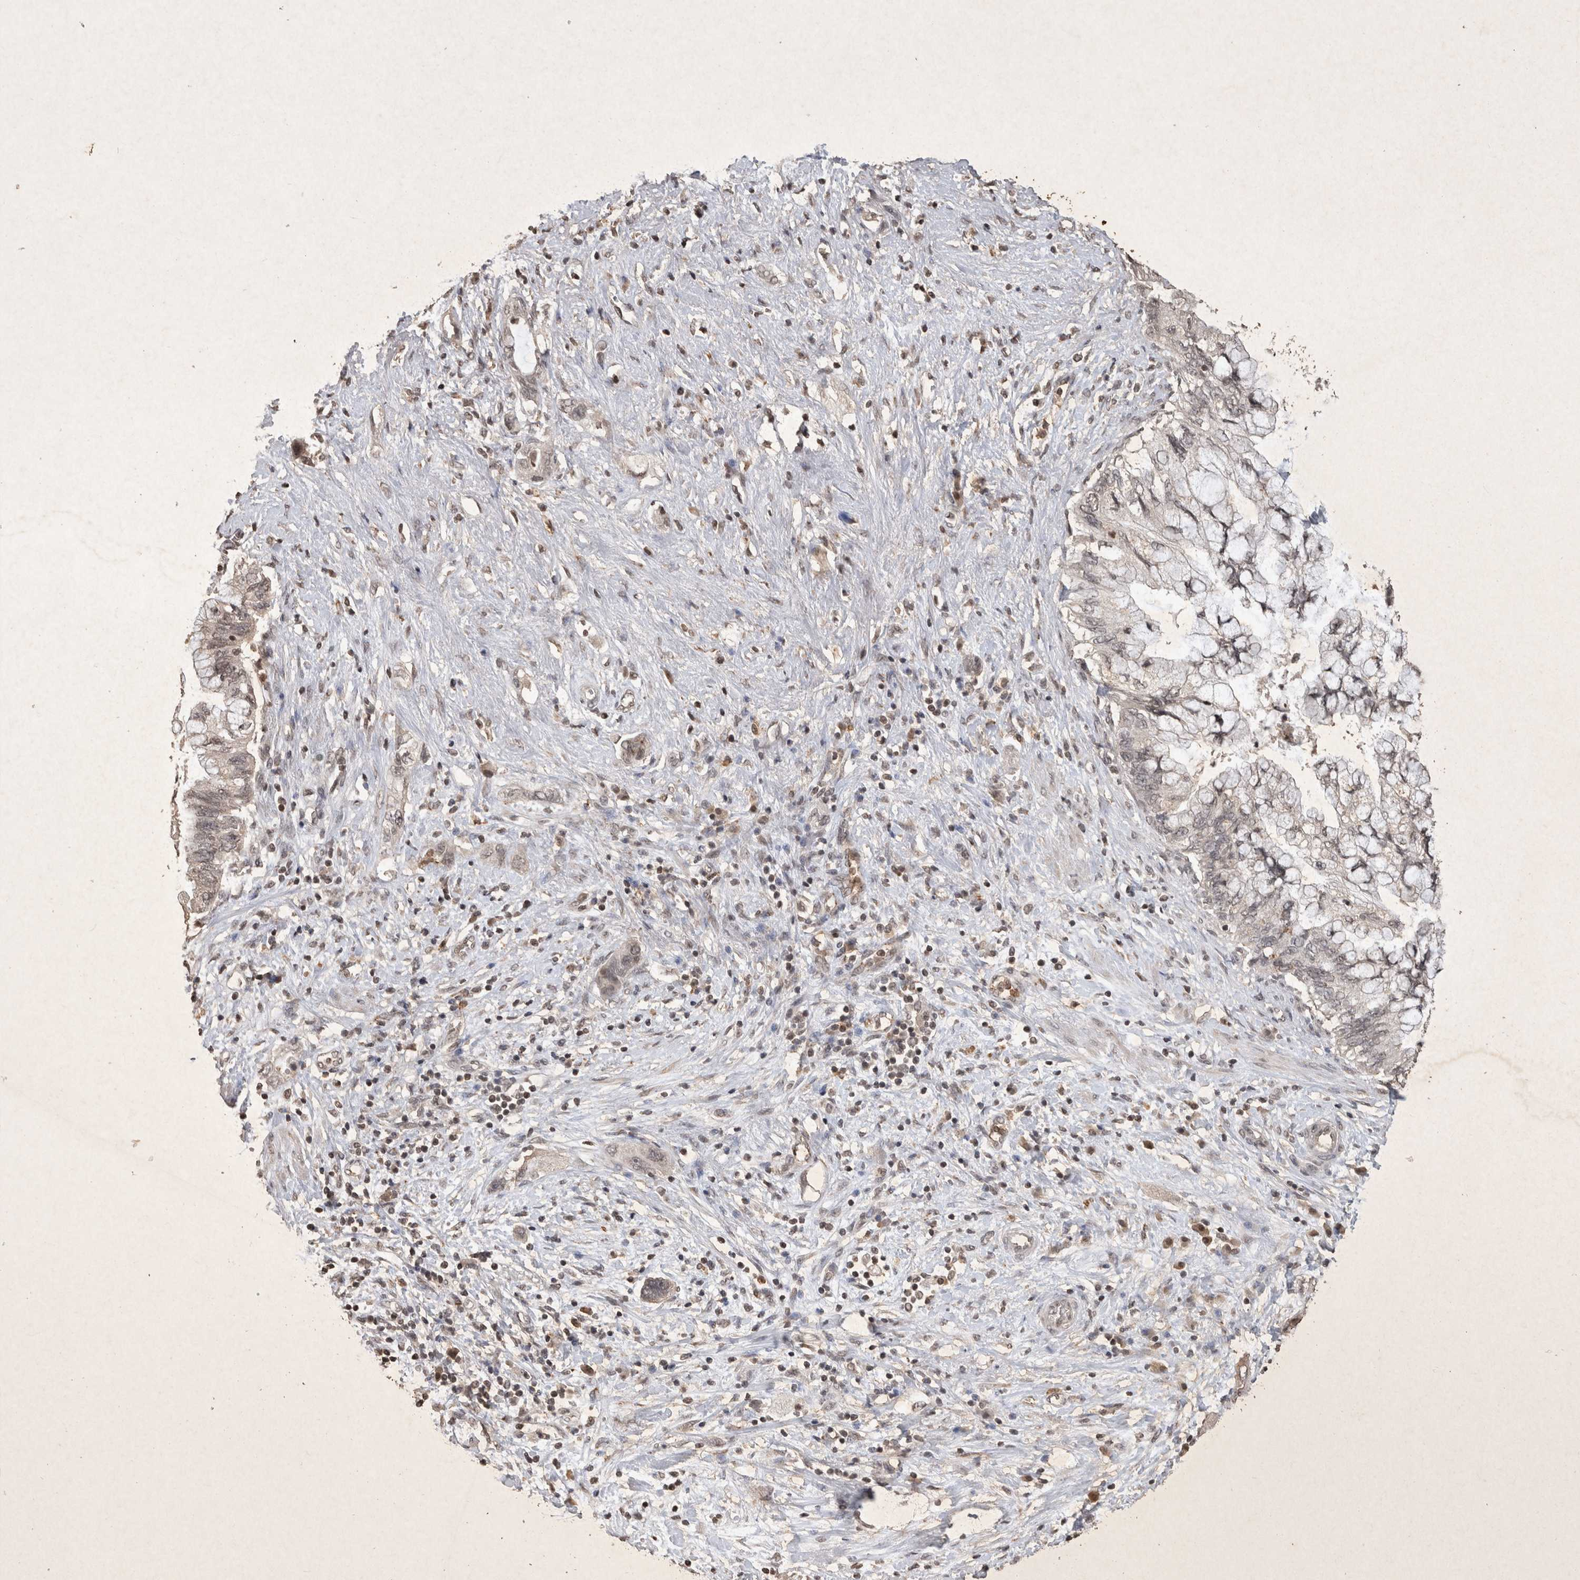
{"staining": {"intensity": "negative", "quantity": "none", "location": "none"}, "tissue": "pancreatic cancer", "cell_type": "Tumor cells", "image_type": "cancer", "snomed": [{"axis": "morphology", "description": "Adenocarcinoma, NOS"}, {"axis": "topography", "description": "Pancreas"}], "caption": "The IHC photomicrograph has no significant expression in tumor cells of adenocarcinoma (pancreatic) tissue.", "gene": "HRK", "patient": {"sex": "female", "age": 73}}